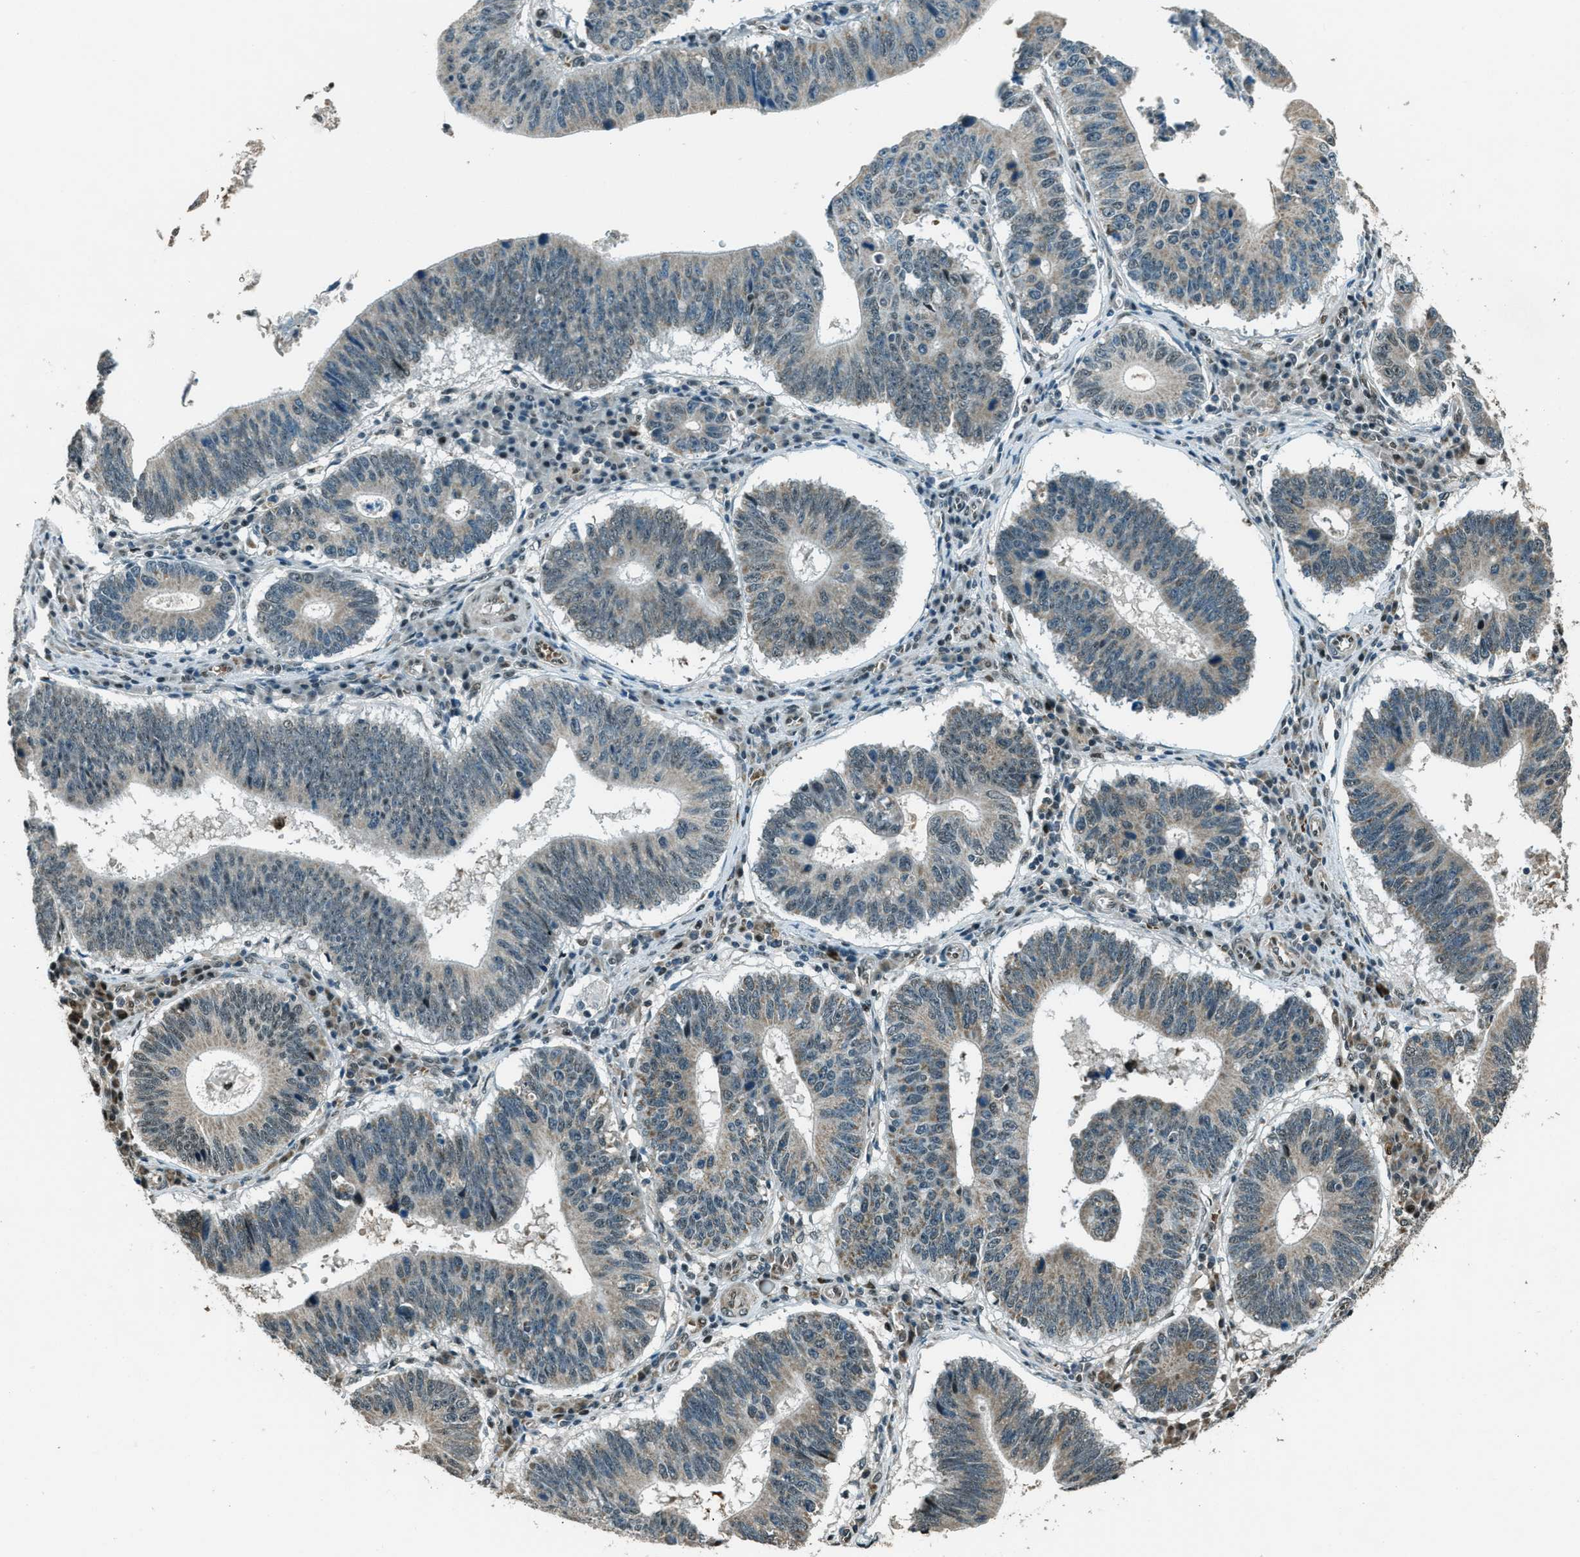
{"staining": {"intensity": "weak", "quantity": "25%-75%", "location": "cytoplasmic/membranous"}, "tissue": "stomach cancer", "cell_type": "Tumor cells", "image_type": "cancer", "snomed": [{"axis": "morphology", "description": "Adenocarcinoma, NOS"}, {"axis": "topography", "description": "Stomach"}], "caption": "Tumor cells show weak cytoplasmic/membranous staining in about 25%-75% of cells in adenocarcinoma (stomach).", "gene": "TARDBP", "patient": {"sex": "male", "age": 59}}